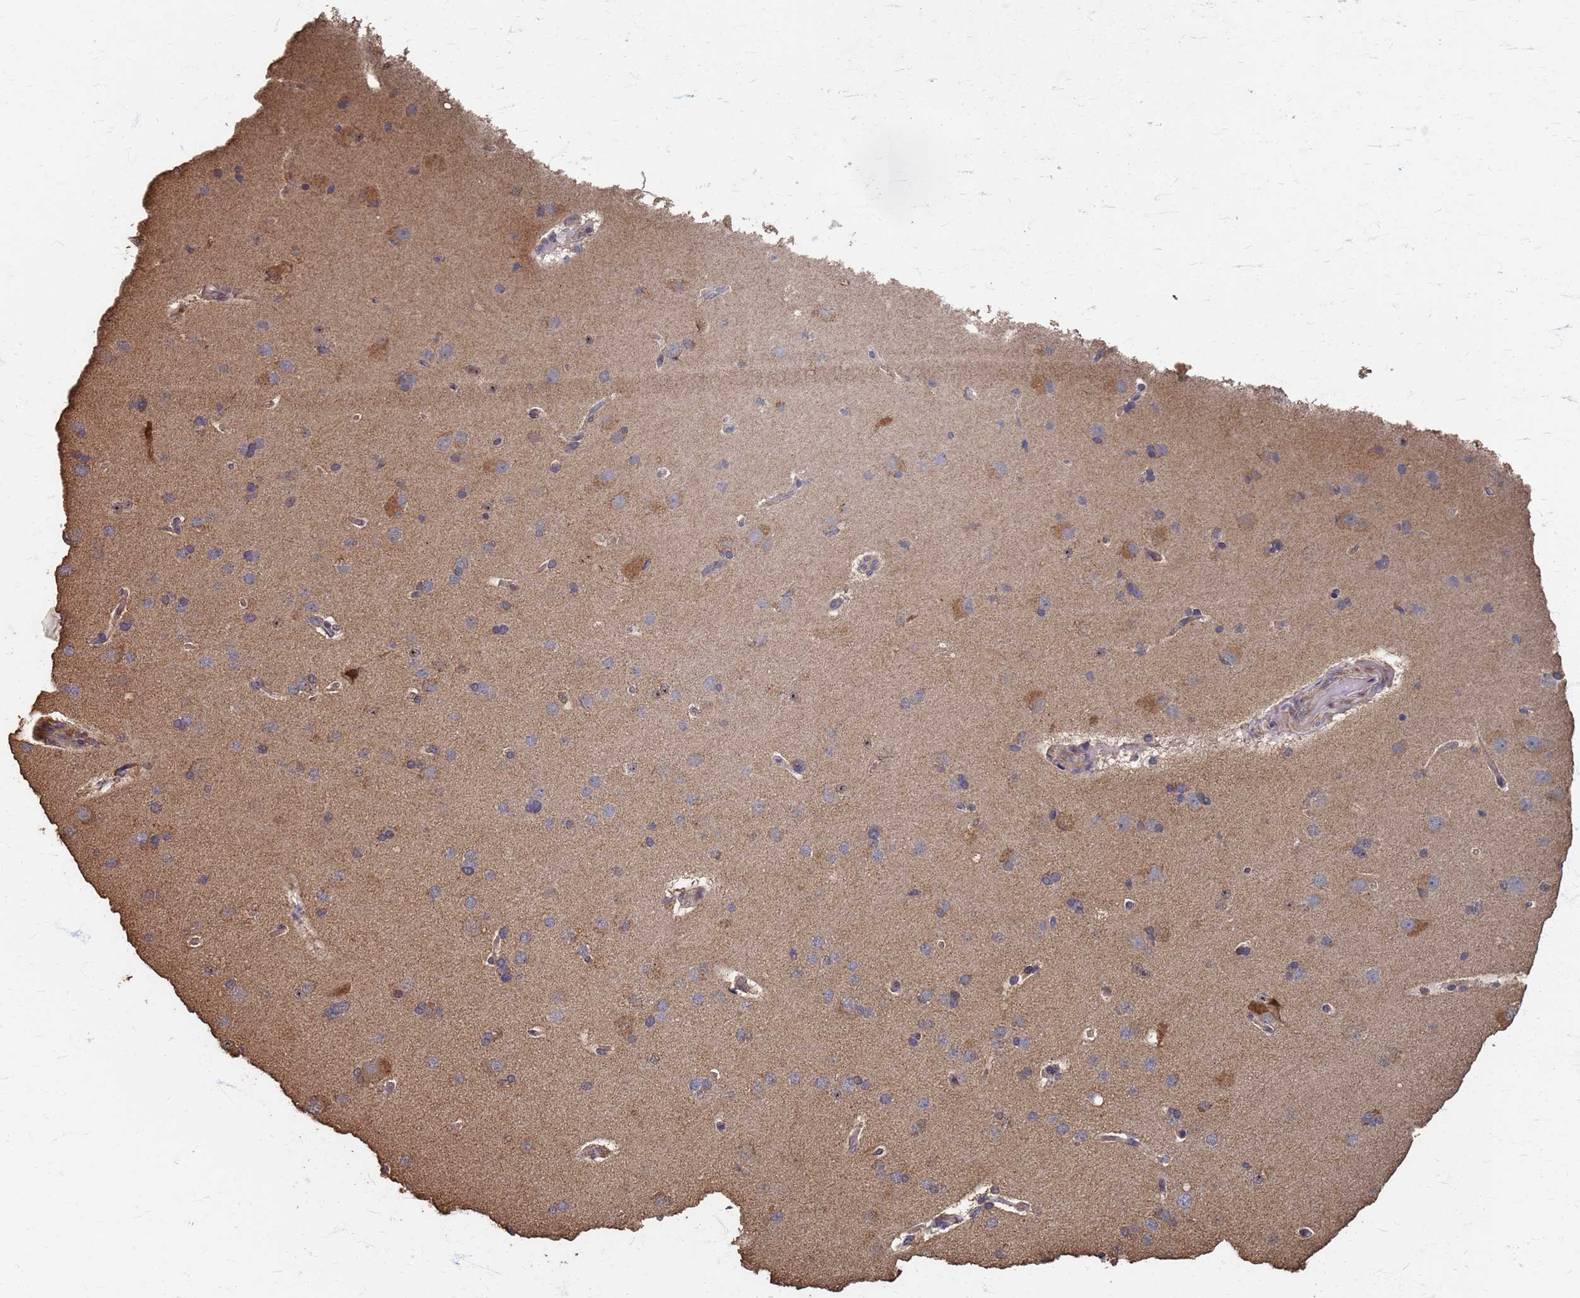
{"staining": {"intensity": "moderate", "quantity": "<25%", "location": "cytoplasmic/membranous"}, "tissue": "cerebral cortex", "cell_type": "Endothelial cells", "image_type": "normal", "snomed": [{"axis": "morphology", "description": "Normal tissue, NOS"}, {"axis": "topography", "description": "Cerebral cortex"}], "caption": "DAB (3,3'-diaminobenzidine) immunohistochemical staining of normal human cerebral cortex demonstrates moderate cytoplasmic/membranous protein positivity in about <25% of endothelial cells.", "gene": "DPH5", "patient": {"sex": "male", "age": 62}}